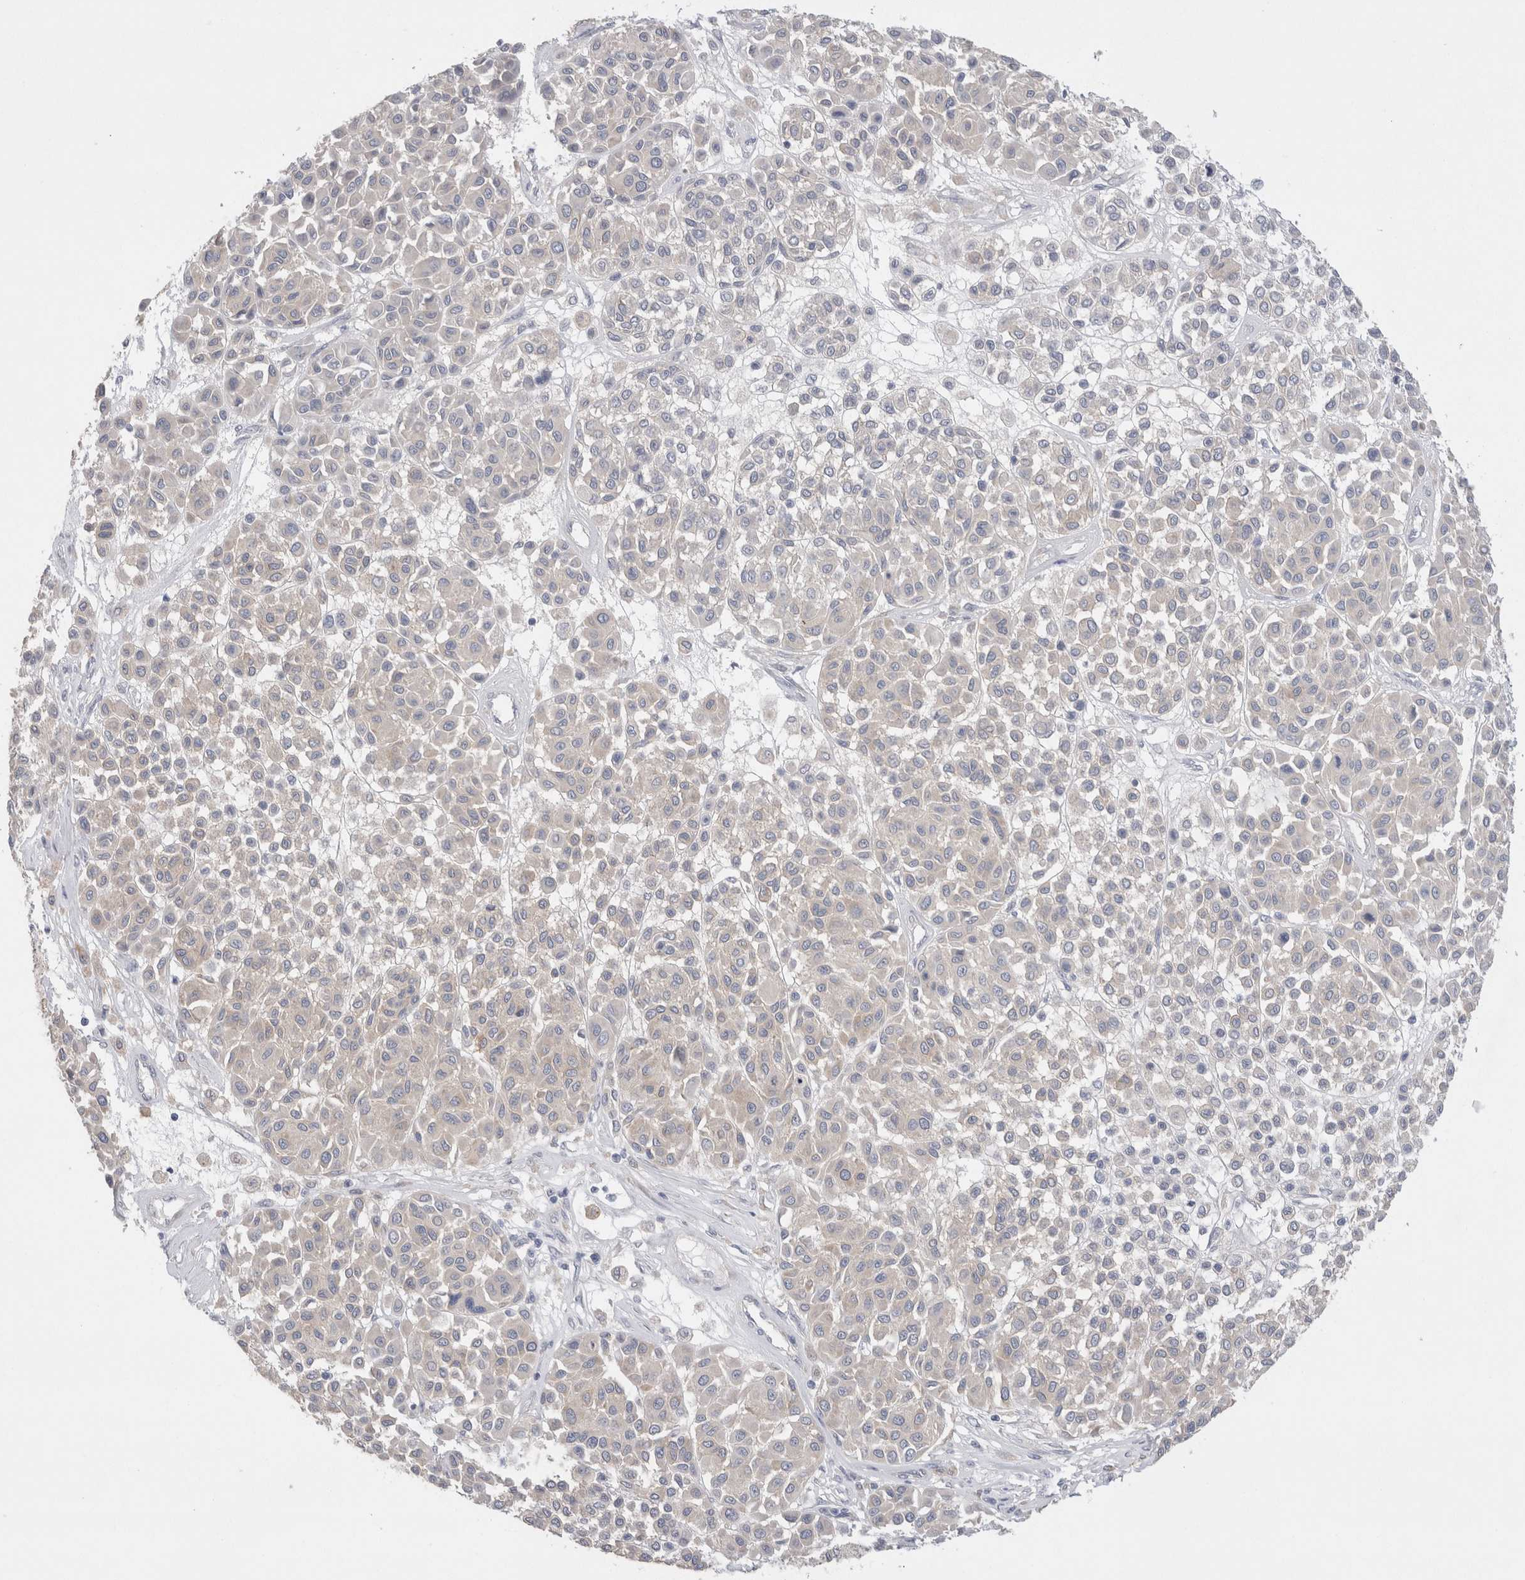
{"staining": {"intensity": "negative", "quantity": "none", "location": "none"}, "tissue": "melanoma", "cell_type": "Tumor cells", "image_type": "cancer", "snomed": [{"axis": "morphology", "description": "Malignant melanoma, Metastatic site"}, {"axis": "topography", "description": "Soft tissue"}], "caption": "Immunohistochemistry histopathology image of neoplastic tissue: melanoma stained with DAB shows no significant protein positivity in tumor cells.", "gene": "WIPF2", "patient": {"sex": "male", "age": 41}}